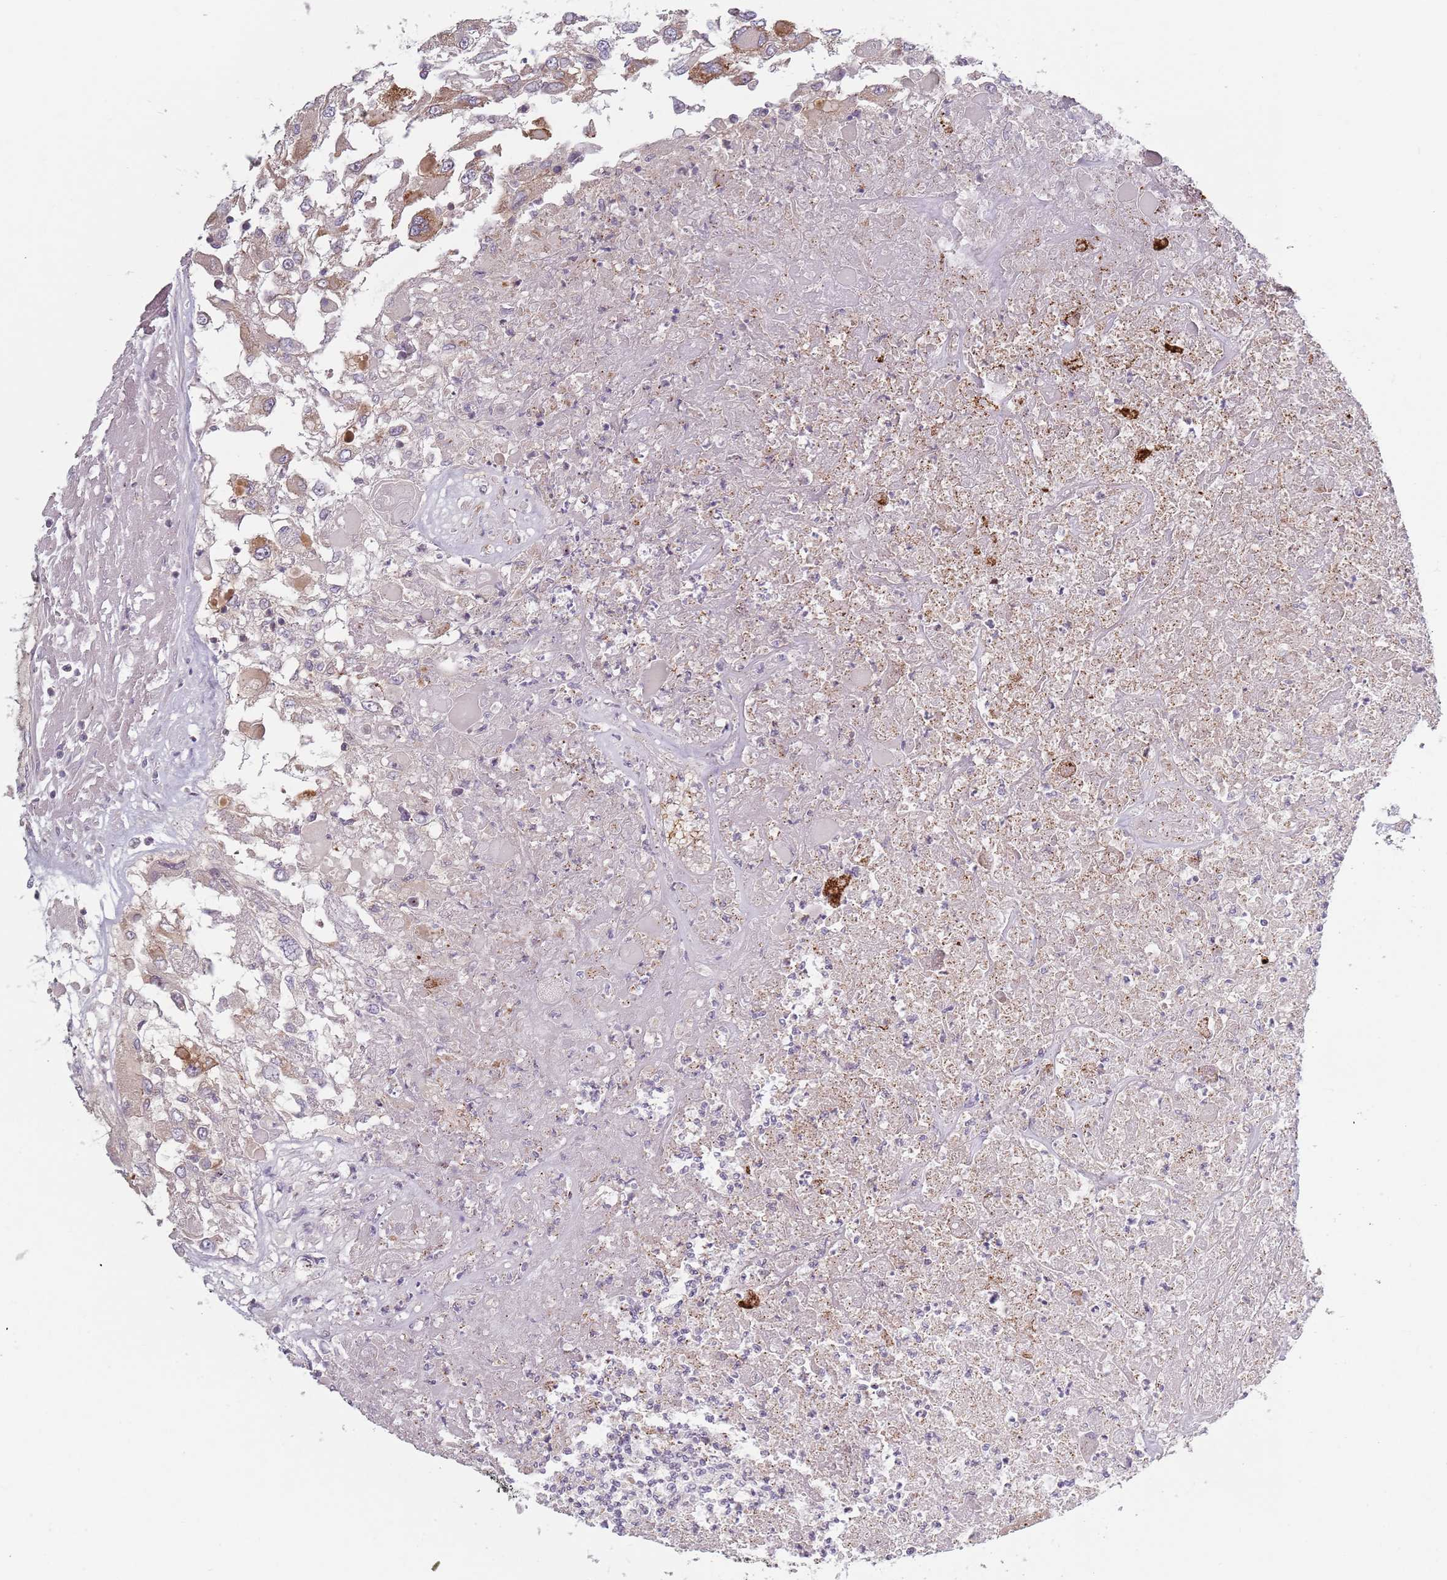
{"staining": {"intensity": "moderate", "quantity": "<25%", "location": "cytoplasmic/membranous"}, "tissue": "renal cancer", "cell_type": "Tumor cells", "image_type": "cancer", "snomed": [{"axis": "morphology", "description": "Adenocarcinoma, NOS"}, {"axis": "topography", "description": "Kidney"}], "caption": "Tumor cells exhibit low levels of moderate cytoplasmic/membranous positivity in approximately <25% of cells in renal adenocarcinoma. (brown staining indicates protein expression, while blue staining denotes nuclei).", "gene": "ASB13", "patient": {"sex": "female", "age": 52}}